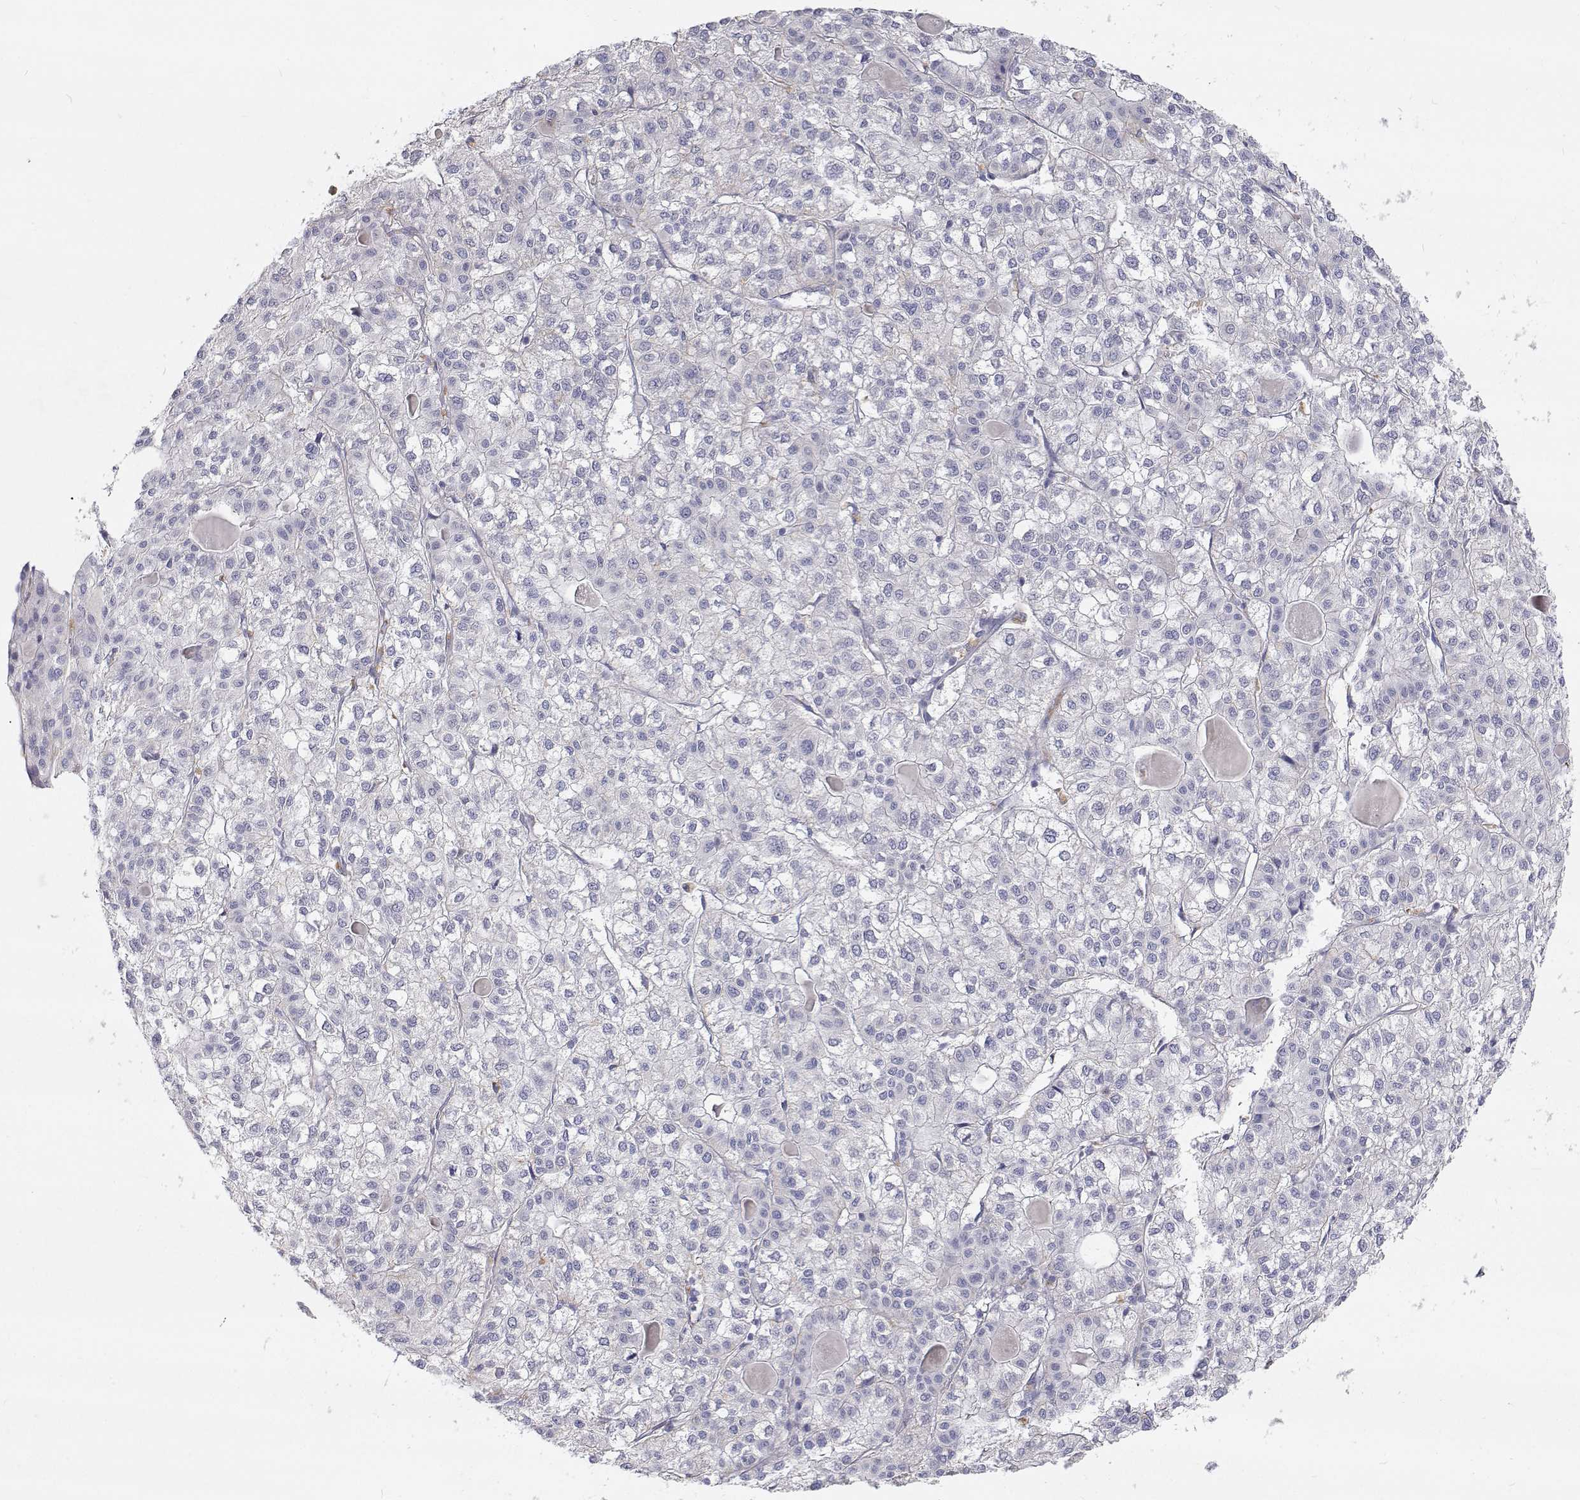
{"staining": {"intensity": "negative", "quantity": "none", "location": "none"}, "tissue": "liver cancer", "cell_type": "Tumor cells", "image_type": "cancer", "snomed": [{"axis": "morphology", "description": "Carcinoma, Hepatocellular, NOS"}, {"axis": "topography", "description": "Liver"}], "caption": "This is a micrograph of immunohistochemistry (IHC) staining of liver cancer, which shows no staining in tumor cells.", "gene": "NCR2", "patient": {"sex": "female", "age": 43}}